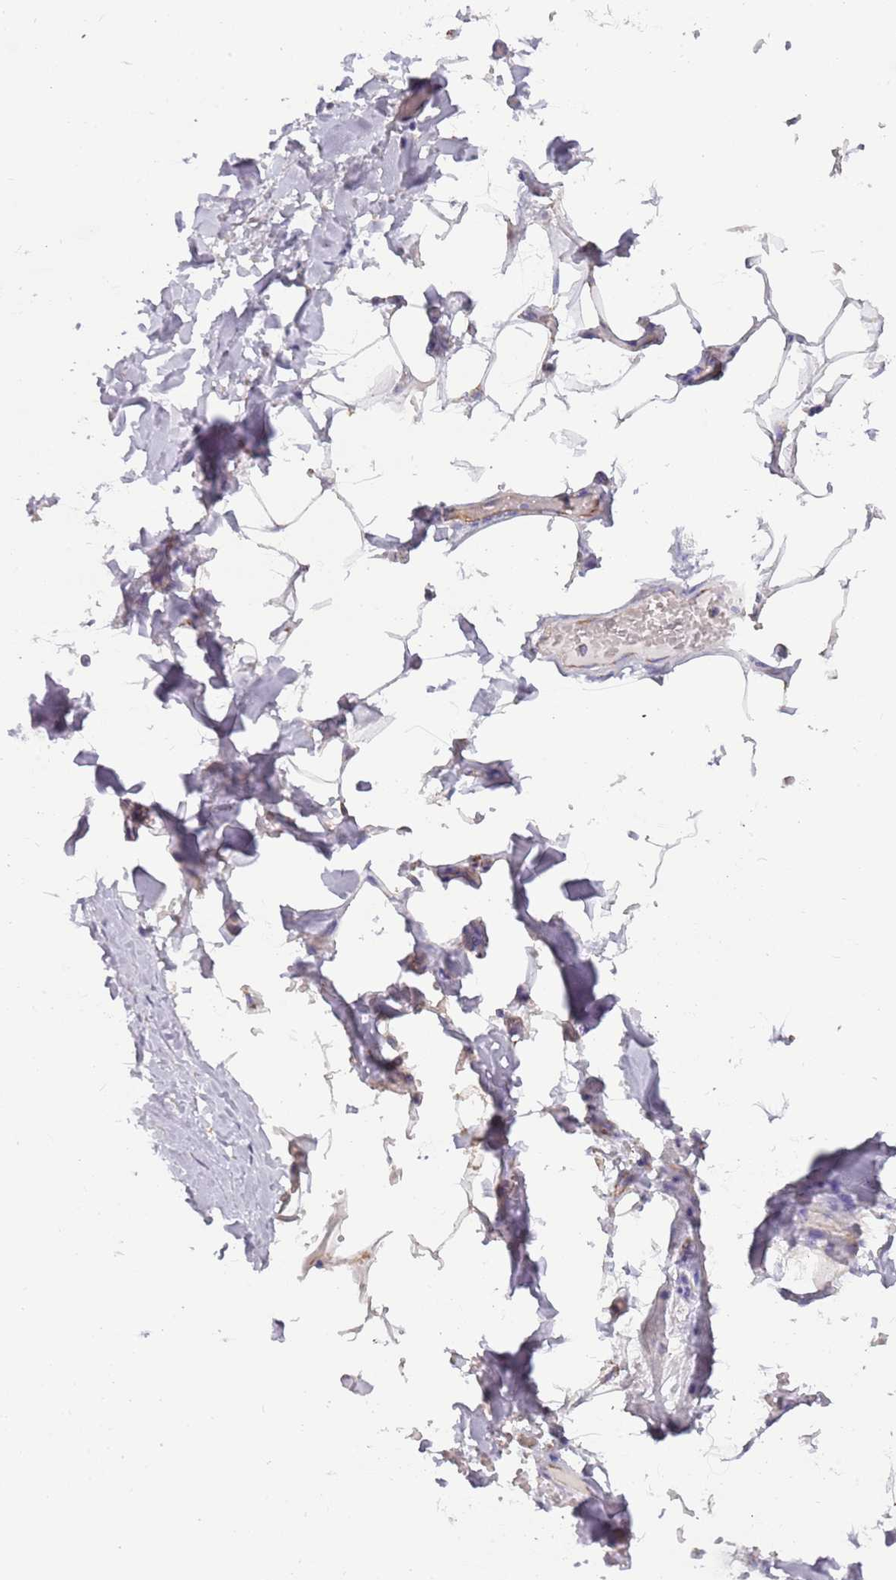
{"staining": {"intensity": "negative", "quantity": "none", "location": "none"}, "tissue": "adipose tissue", "cell_type": "Adipocytes", "image_type": "normal", "snomed": [{"axis": "morphology", "description": "Normal tissue, NOS"}, {"axis": "topography", "description": "Lymph node"}, {"axis": "topography", "description": "Cartilage tissue"}, {"axis": "topography", "description": "Bronchus"}], "caption": "This photomicrograph is of normal adipose tissue stained with immunohistochemistry to label a protein in brown with the nuclei are counter-stained blue. There is no staining in adipocytes. Brightfield microscopy of IHC stained with DAB (3,3'-diaminobenzidine) (brown) and hematoxylin (blue), captured at high magnification.", "gene": "RNF222", "patient": {"sex": "male", "age": 63}}